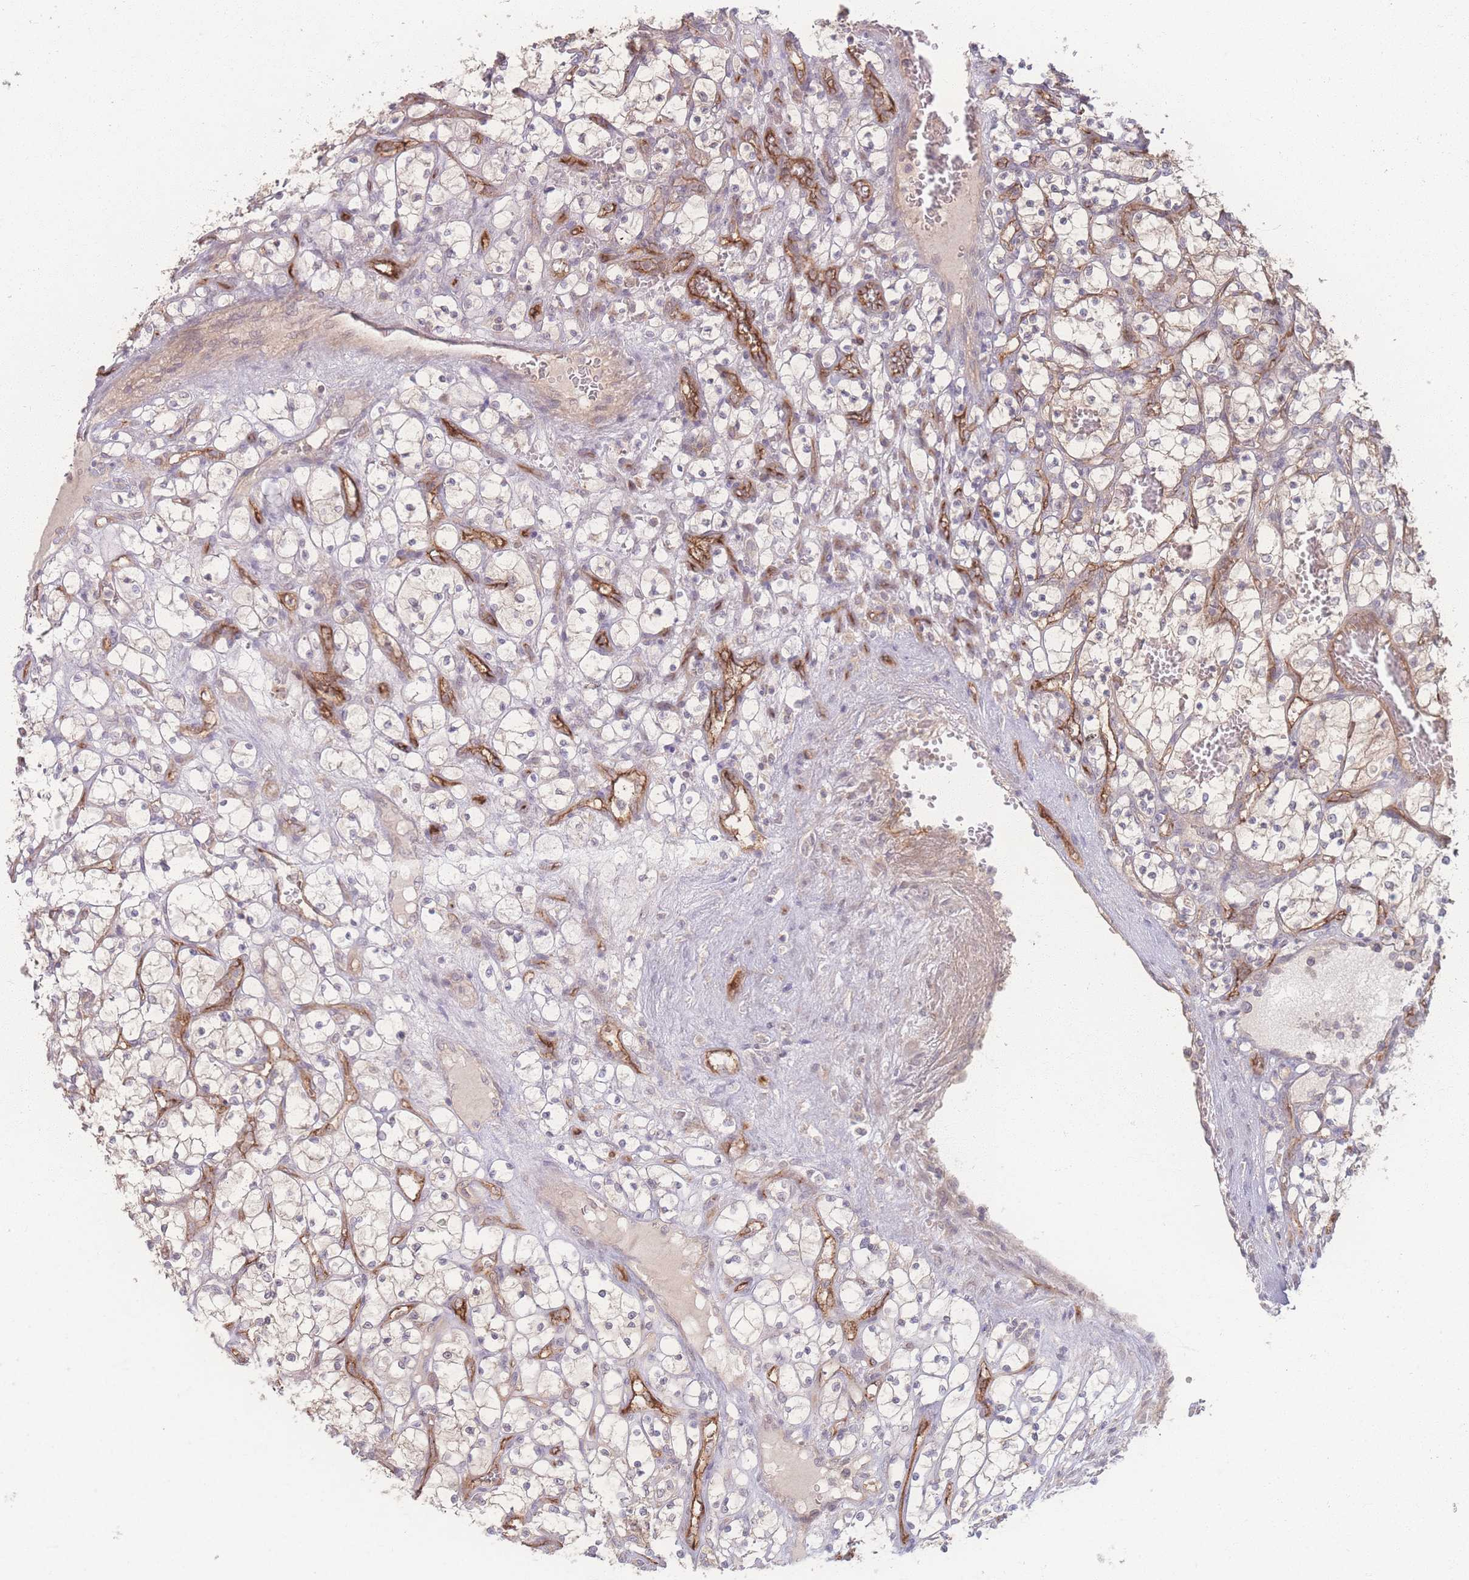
{"staining": {"intensity": "weak", "quantity": "<25%", "location": "cytoplasmic/membranous"}, "tissue": "renal cancer", "cell_type": "Tumor cells", "image_type": "cancer", "snomed": [{"axis": "morphology", "description": "Adenocarcinoma, NOS"}, {"axis": "topography", "description": "Kidney"}], "caption": "High power microscopy micrograph of an immunohistochemistry (IHC) histopathology image of renal adenocarcinoma, revealing no significant expression in tumor cells. (Stains: DAB immunohistochemistry with hematoxylin counter stain, Microscopy: brightfield microscopy at high magnification).", "gene": "INSR", "patient": {"sex": "female", "age": 69}}